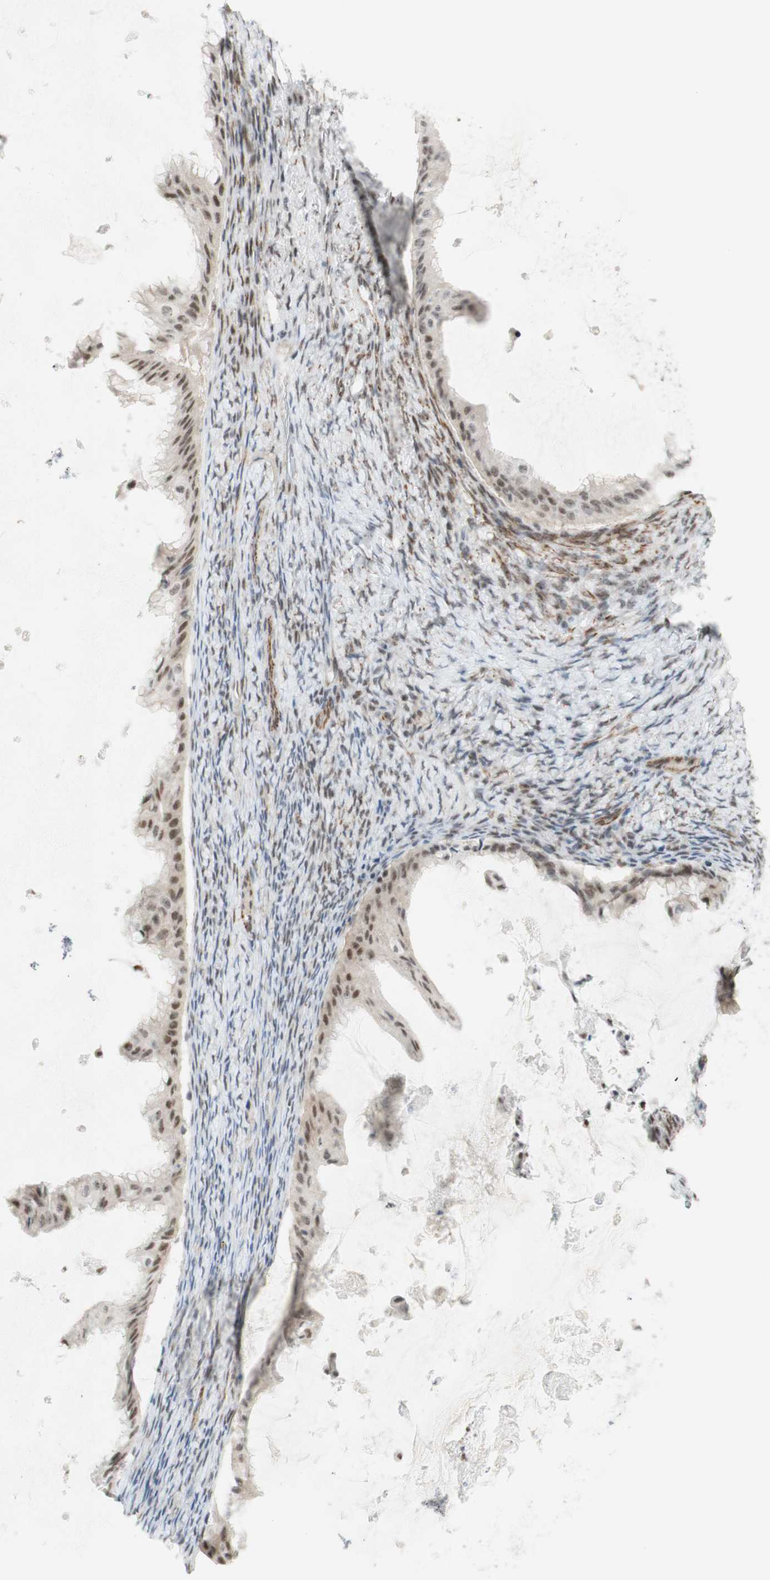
{"staining": {"intensity": "moderate", "quantity": ">75%", "location": "nuclear"}, "tissue": "ovarian cancer", "cell_type": "Tumor cells", "image_type": "cancer", "snomed": [{"axis": "morphology", "description": "Cystadenocarcinoma, mucinous, NOS"}, {"axis": "topography", "description": "Ovary"}], "caption": "Ovarian cancer (mucinous cystadenocarcinoma) stained for a protein (brown) exhibits moderate nuclear positive expression in about >75% of tumor cells.", "gene": "IRF1", "patient": {"sex": "female", "age": 61}}